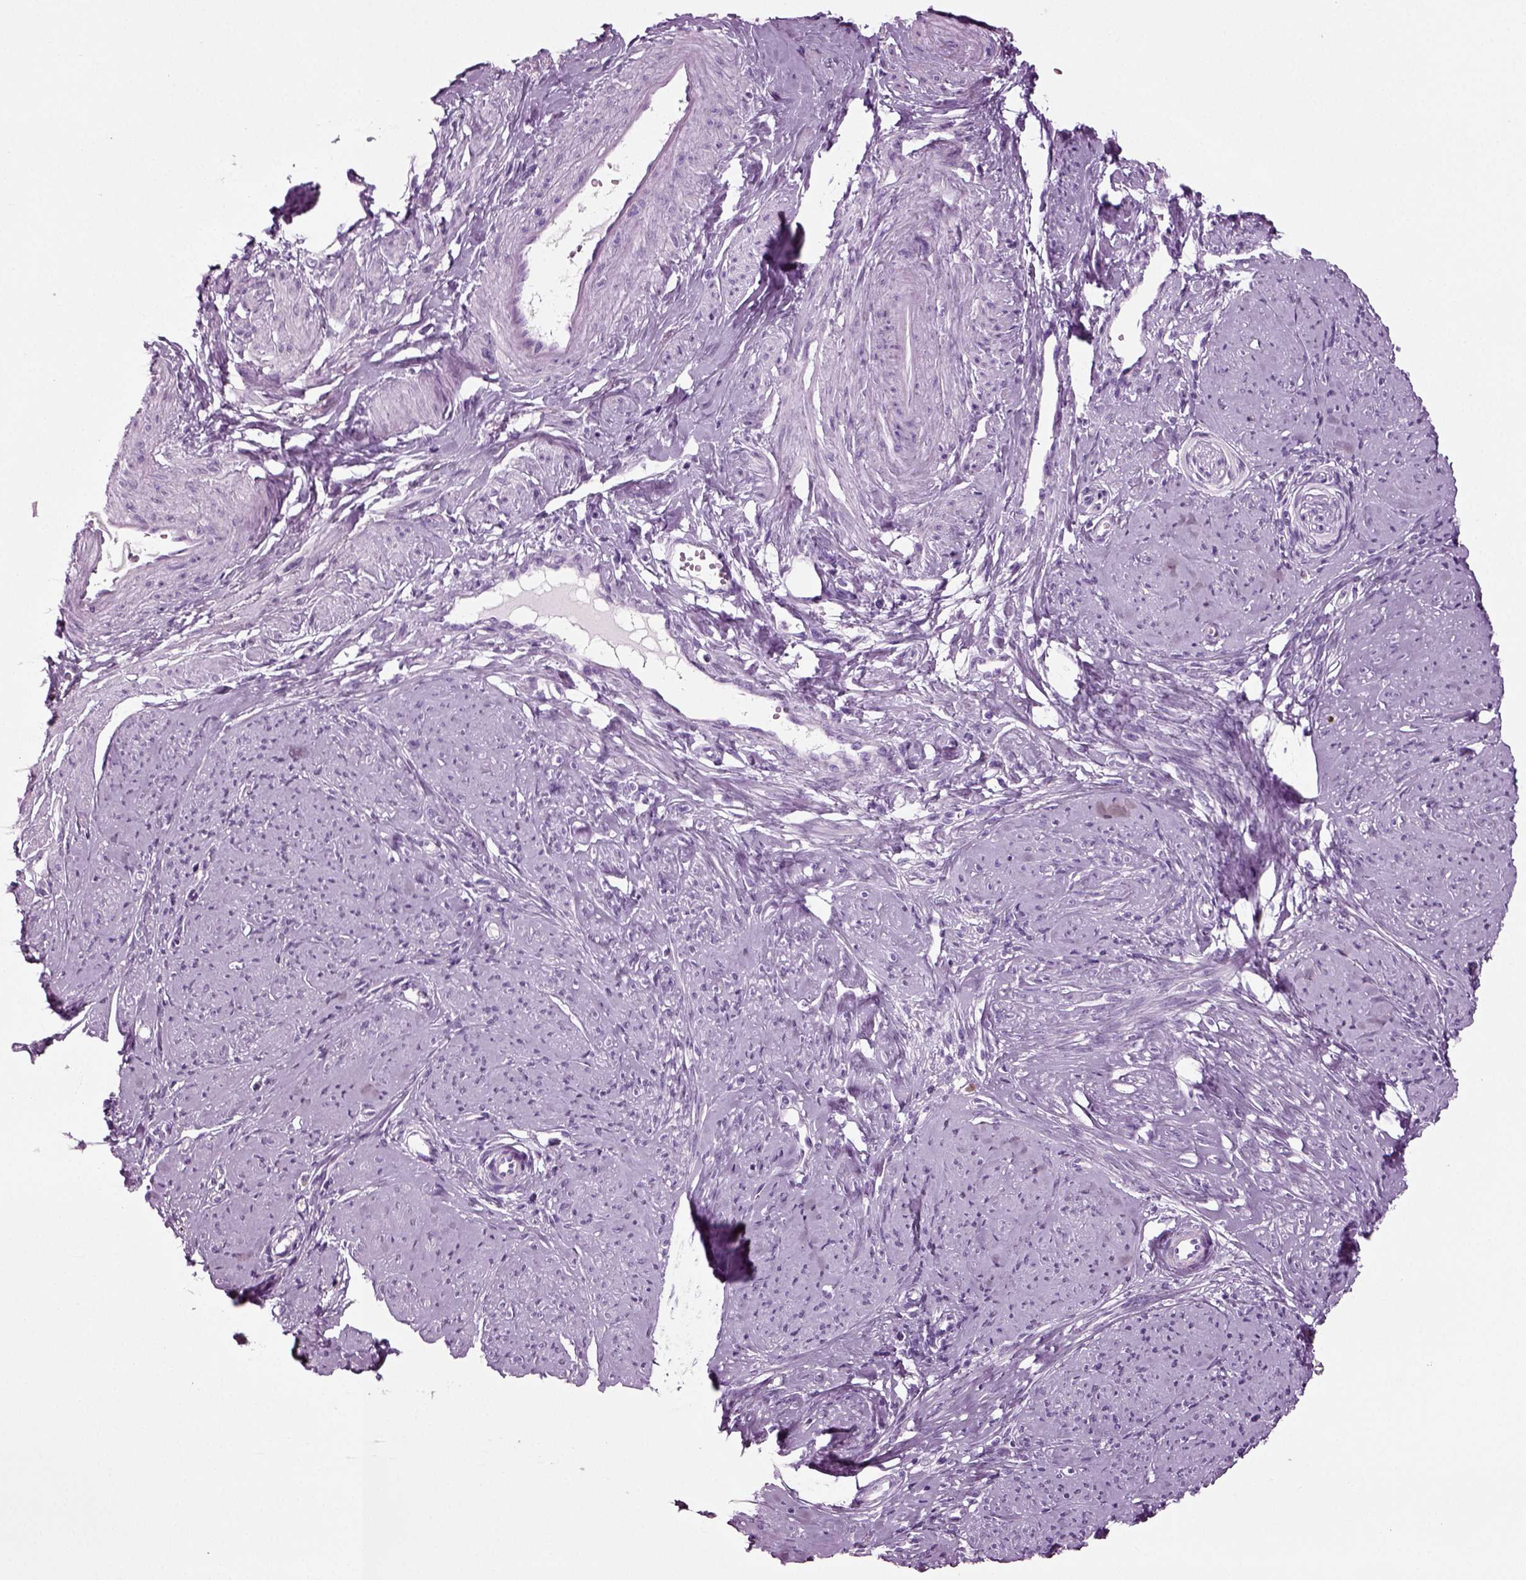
{"staining": {"intensity": "negative", "quantity": "none", "location": "none"}, "tissue": "smooth muscle", "cell_type": "Smooth muscle cells", "image_type": "normal", "snomed": [{"axis": "morphology", "description": "Normal tissue, NOS"}, {"axis": "topography", "description": "Smooth muscle"}], "caption": "This is an immunohistochemistry micrograph of benign human smooth muscle. There is no staining in smooth muscle cells.", "gene": "CRABP1", "patient": {"sex": "female", "age": 48}}